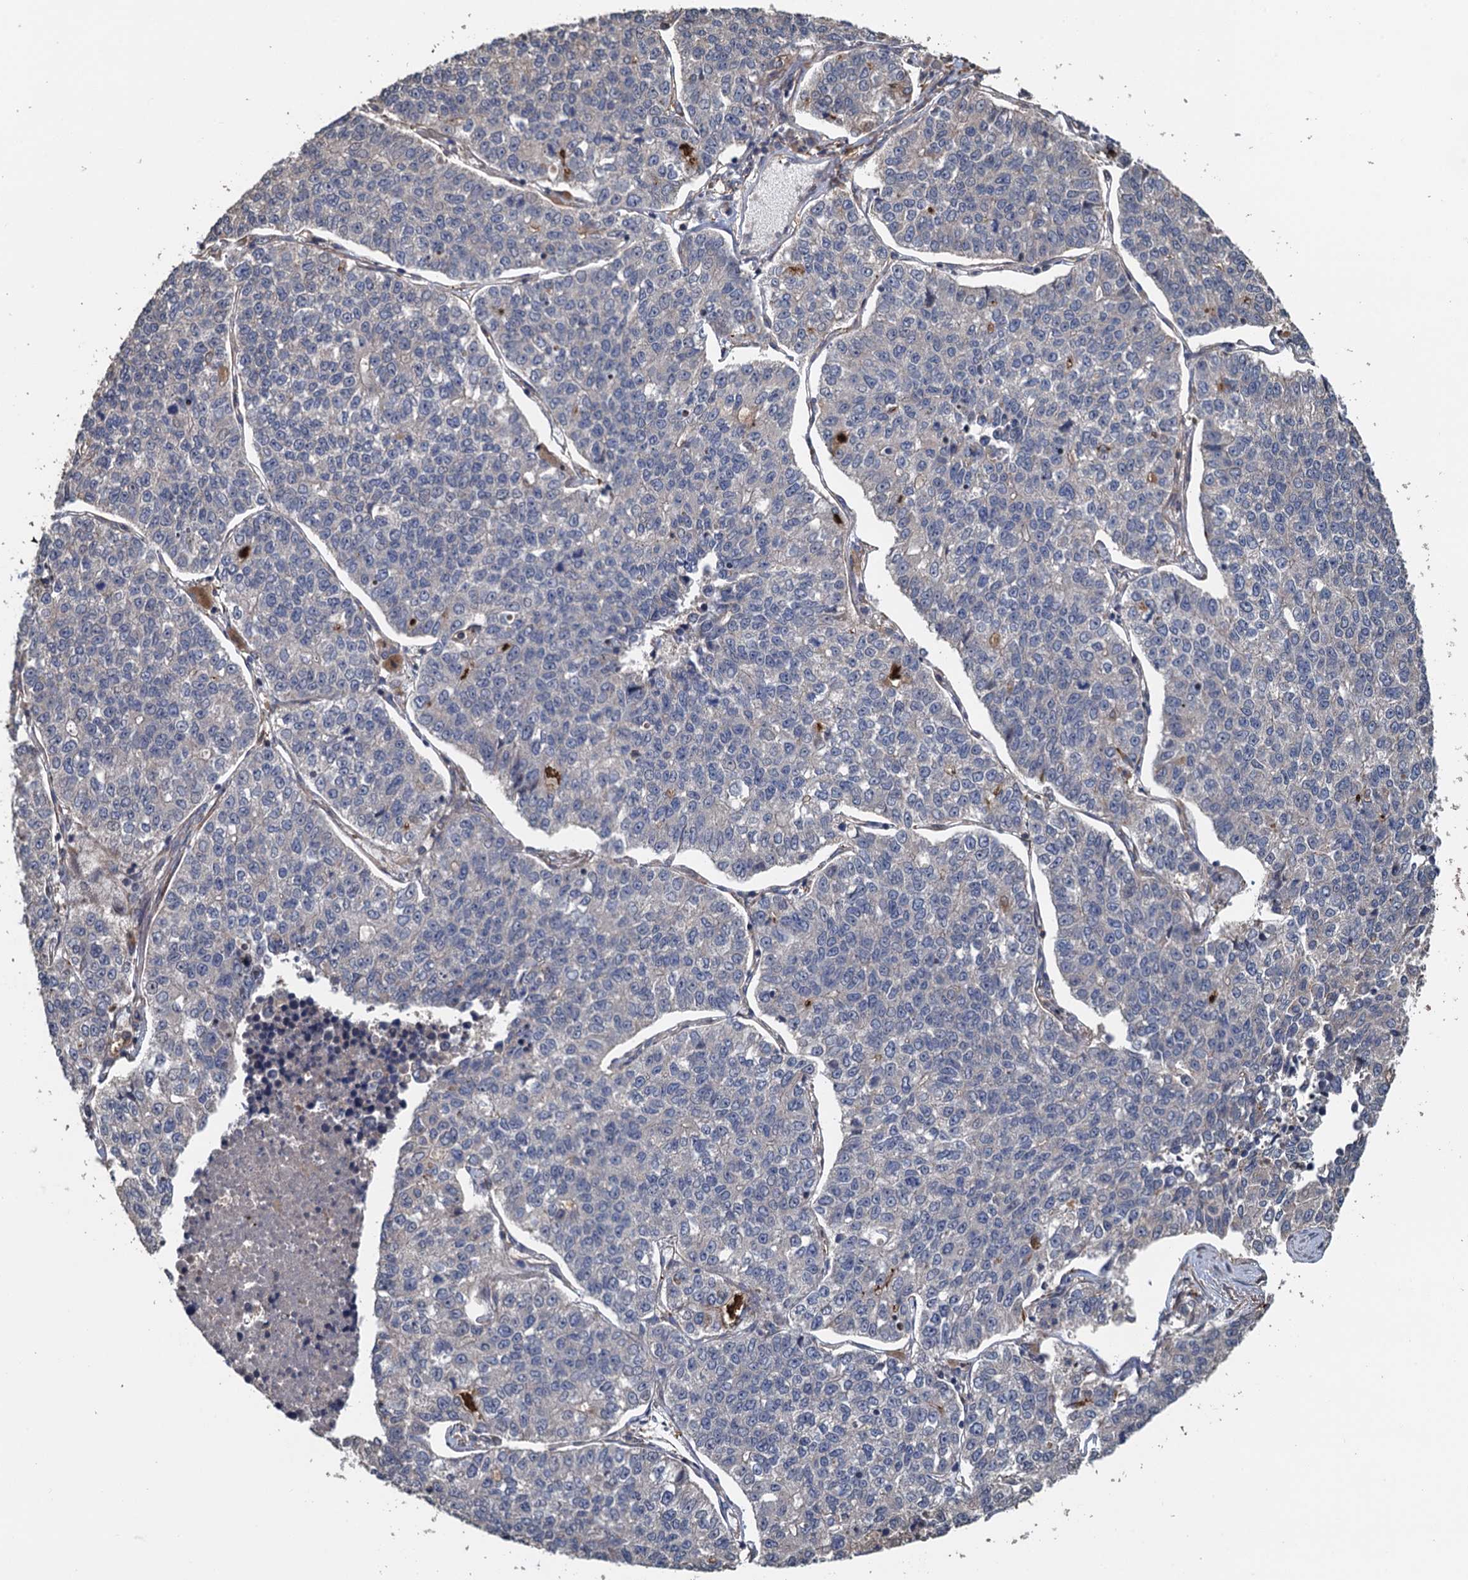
{"staining": {"intensity": "negative", "quantity": "none", "location": "none"}, "tissue": "lung cancer", "cell_type": "Tumor cells", "image_type": "cancer", "snomed": [{"axis": "morphology", "description": "Adenocarcinoma, NOS"}, {"axis": "topography", "description": "Lung"}], "caption": "High magnification brightfield microscopy of lung adenocarcinoma stained with DAB (3,3'-diaminobenzidine) (brown) and counterstained with hematoxylin (blue): tumor cells show no significant positivity. (DAB IHC with hematoxylin counter stain).", "gene": "MEAK7", "patient": {"sex": "male", "age": 49}}